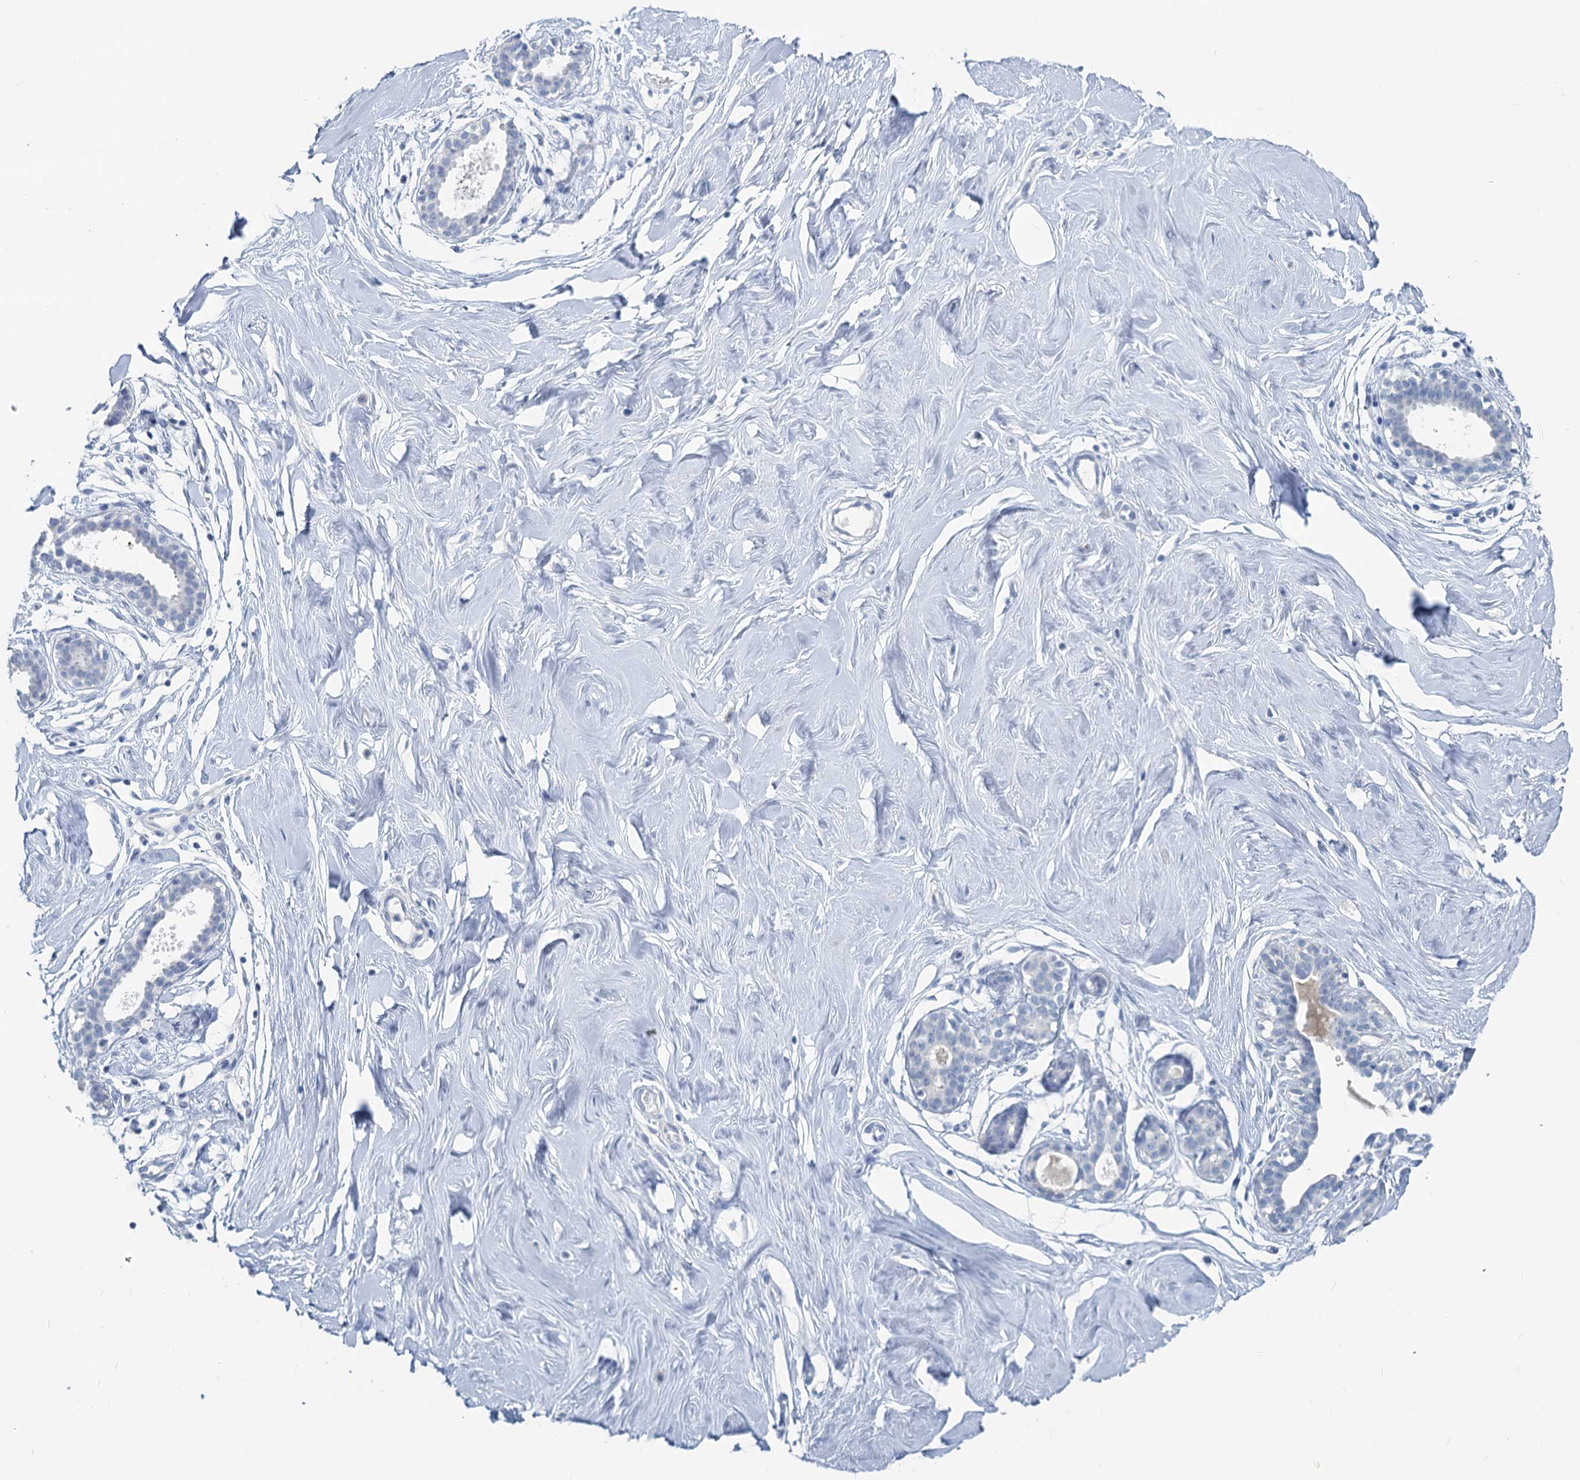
{"staining": {"intensity": "negative", "quantity": "none", "location": "none"}, "tissue": "breast", "cell_type": "Adipocytes", "image_type": "normal", "snomed": [{"axis": "morphology", "description": "Normal tissue, NOS"}, {"axis": "morphology", "description": "Adenoma, NOS"}, {"axis": "topography", "description": "Breast"}], "caption": "IHC of unremarkable human breast demonstrates no expression in adipocytes.", "gene": "CHGA", "patient": {"sex": "female", "age": 23}}